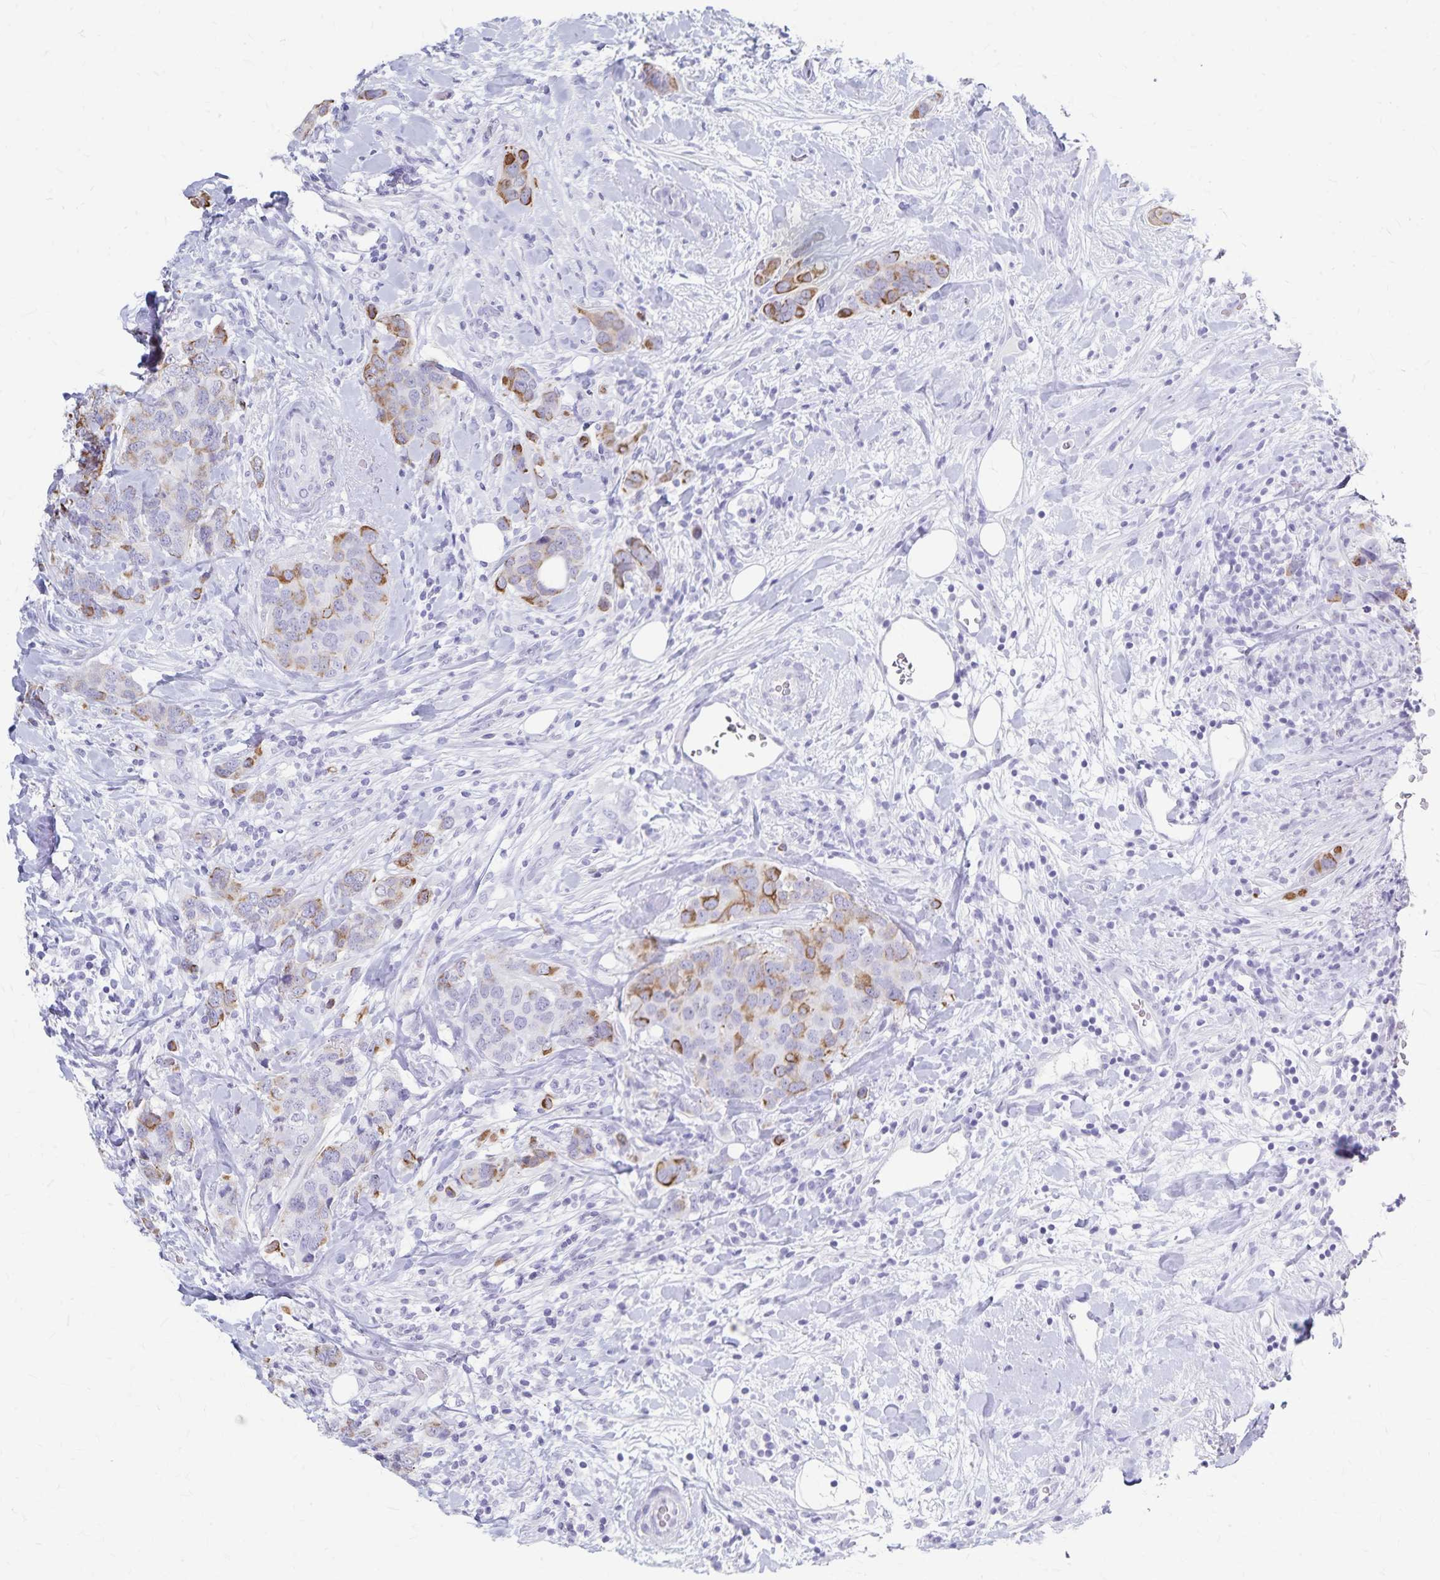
{"staining": {"intensity": "moderate", "quantity": "<25%", "location": "cytoplasmic/membranous"}, "tissue": "breast cancer", "cell_type": "Tumor cells", "image_type": "cancer", "snomed": [{"axis": "morphology", "description": "Lobular carcinoma"}, {"axis": "topography", "description": "Breast"}], "caption": "Immunohistochemistry (IHC) photomicrograph of breast cancer (lobular carcinoma) stained for a protein (brown), which displays low levels of moderate cytoplasmic/membranous positivity in approximately <25% of tumor cells.", "gene": "GPBAR1", "patient": {"sex": "female", "age": 59}}